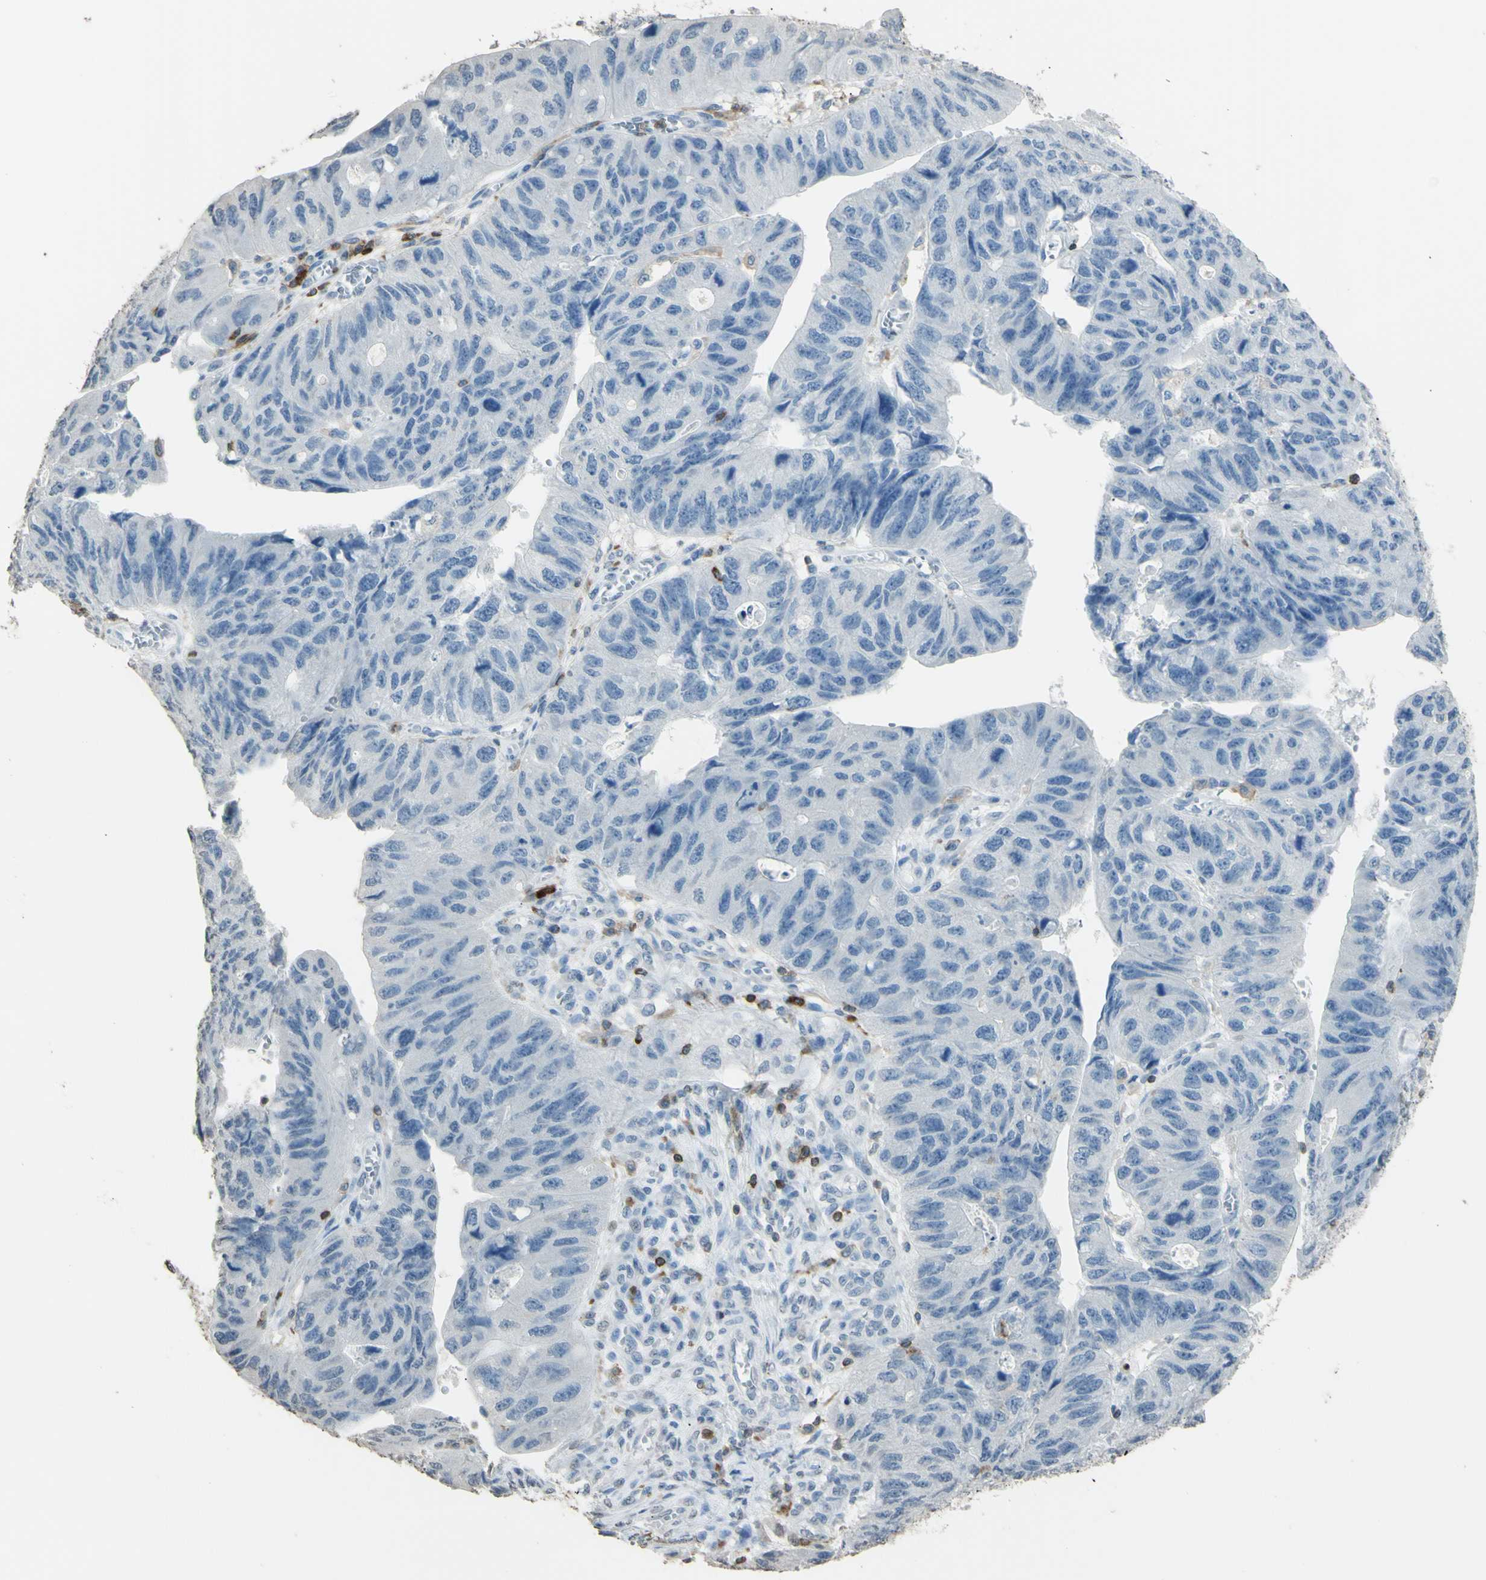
{"staining": {"intensity": "negative", "quantity": "none", "location": "none"}, "tissue": "stomach cancer", "cell_type": "Tumor cells", "image_type": "cancer", "snomed": [{"axis": "morphology", "description": "Adenocarcinoma, NOS"}, {"axis": "topography", "description": "Stomach"}], "caption": "The immunohistochemistry histopathology image has no significant positivity in tumor cells of stomach adenocarcinoma tissue.", "gene": "PSTPIP1", "patient": {"sex": "male", "age": 59}}